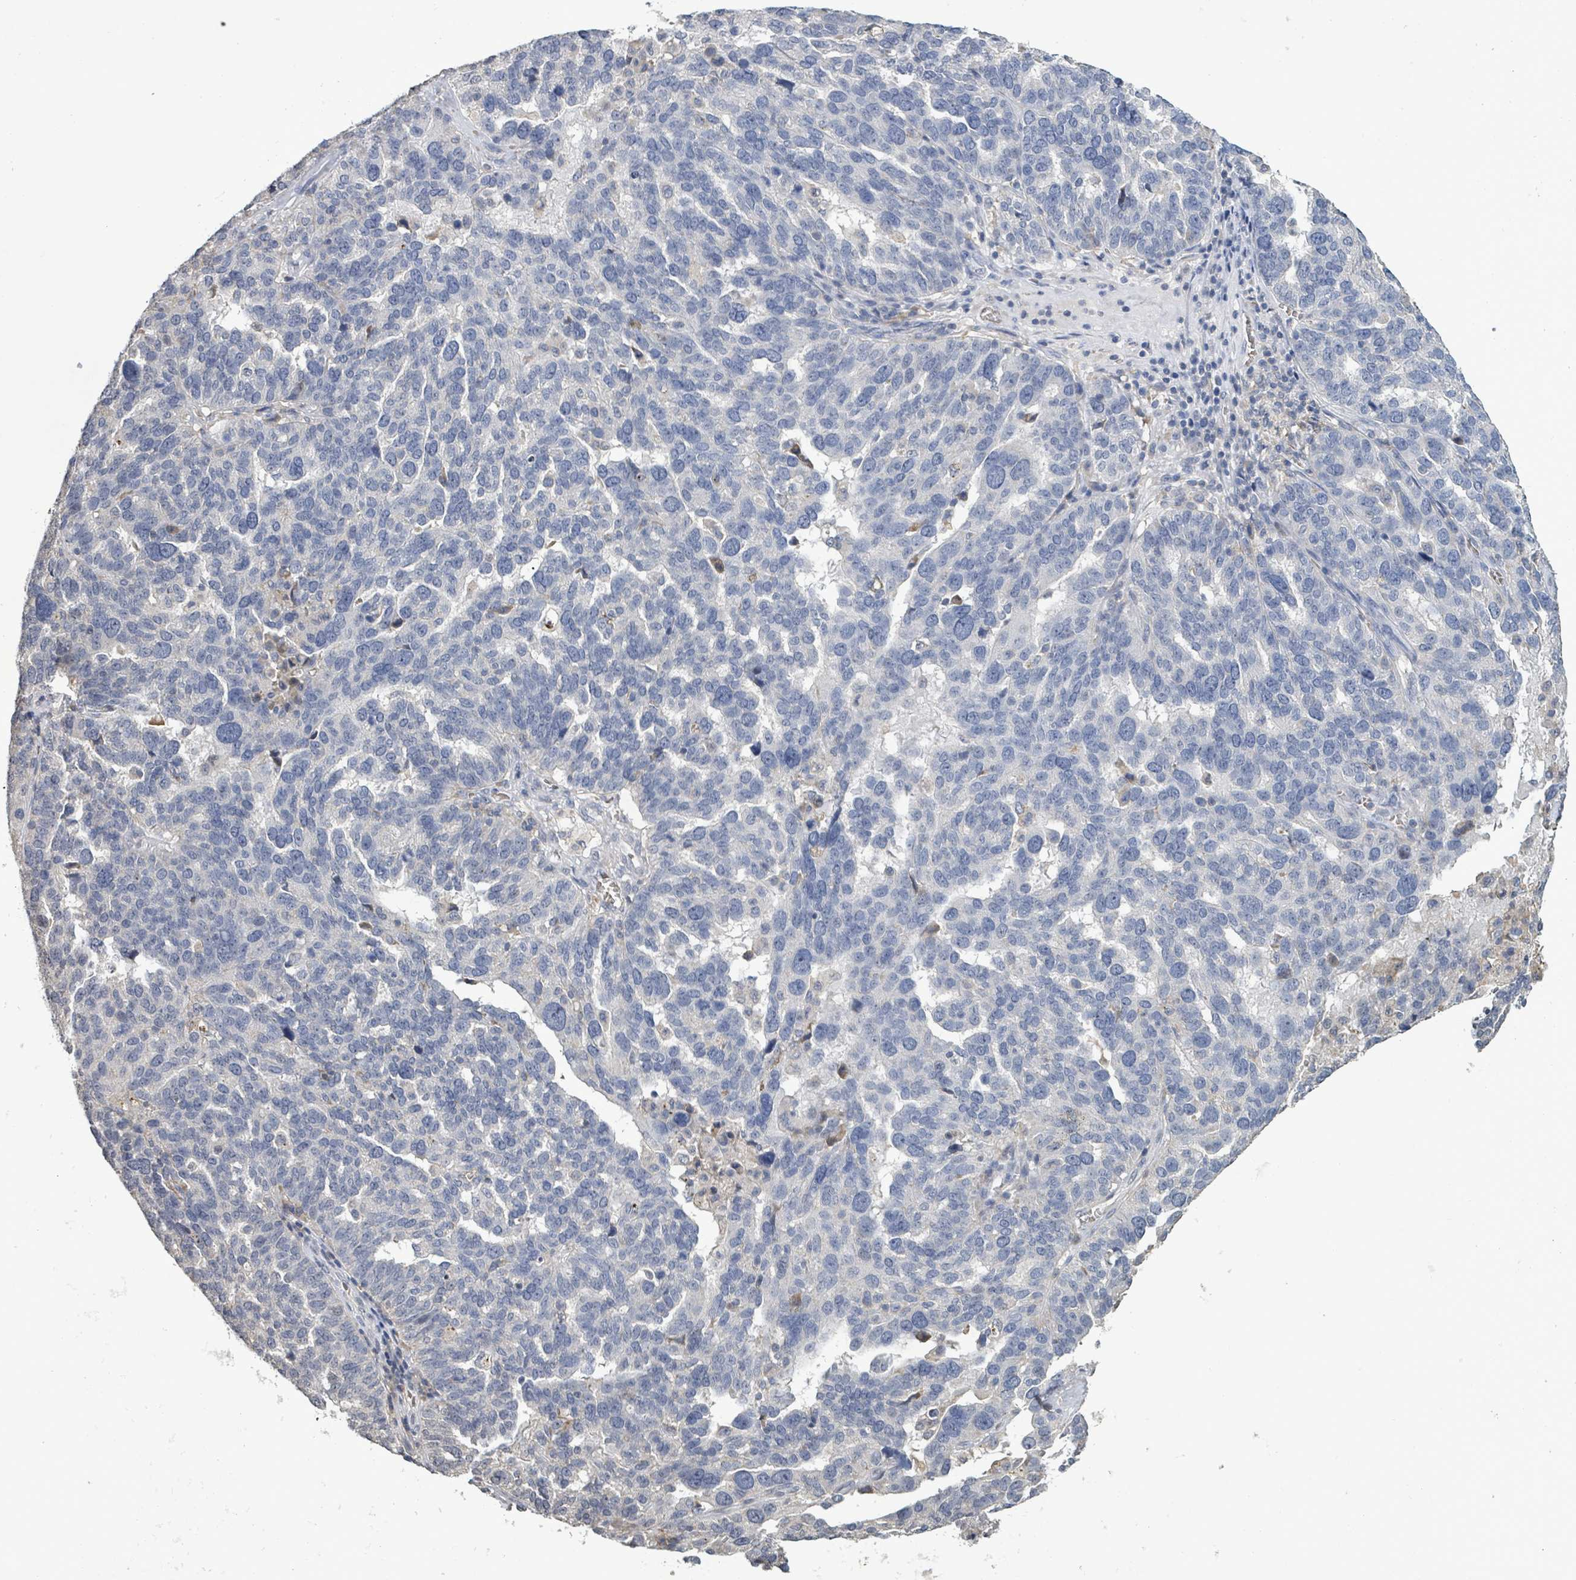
{"staining": {"intensity": "negative", "quantity": "none", "location": "none"}, "tissue": "ovarian cancer", "cell_type": "Tumor cells", "image_type": "cancer", "snomed": [{"axis": "morphology", "description": "Cystadenocarcinoma, serous, NOS"}, {"axis": "topography", "description": "Ovary"}], "caption": "Tumor cells are negative for protein expression in human ovarian cancer (serous cystadenocarcinoma).", "gene": "SEBOX", "patient": {"sex": "female", "age": 59}}